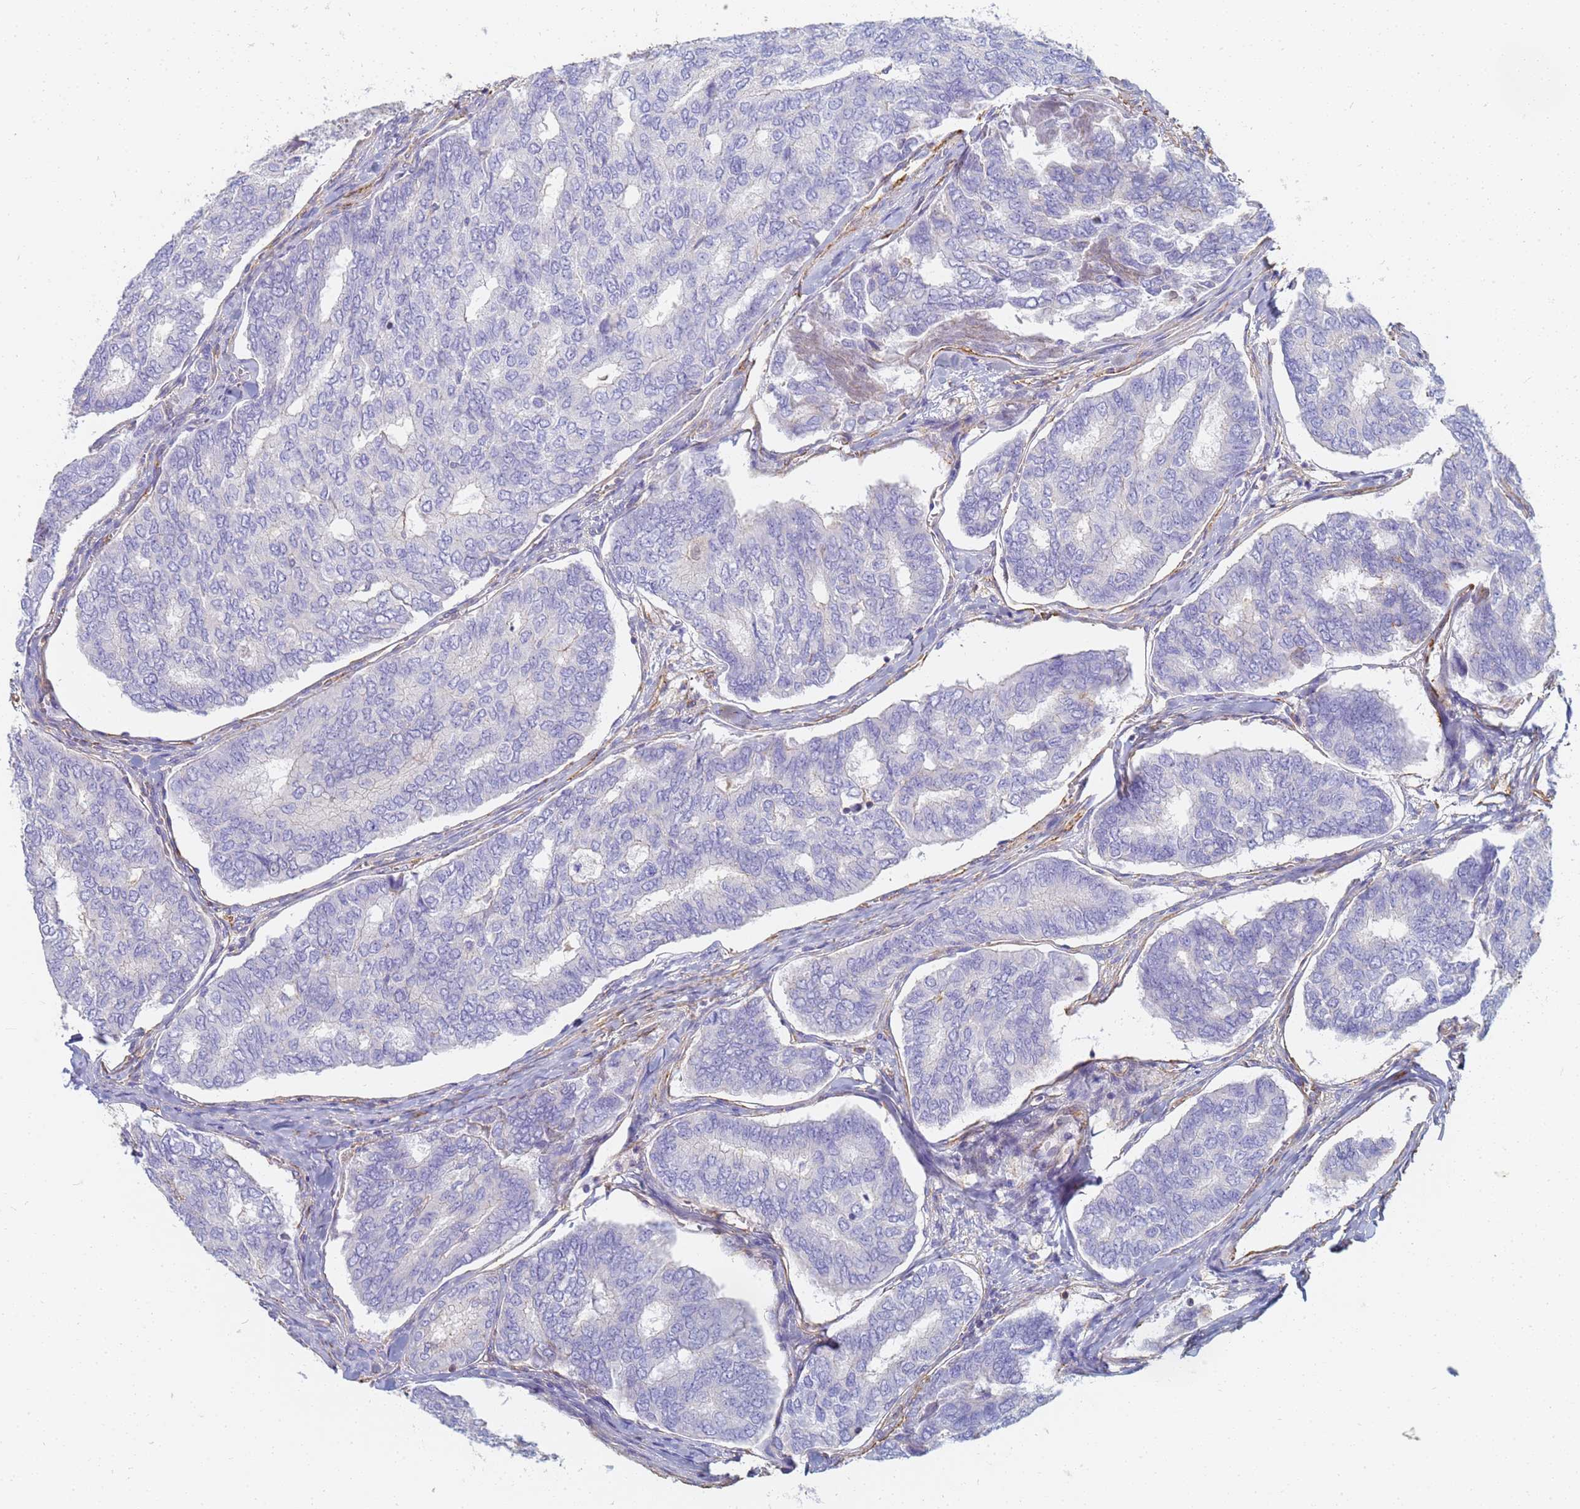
{"staining": {"intensity": "negative", "quantity": "none", "location": "none"}, "tissue": "thyroid cancer", "cell_type": "Tumor cells", "image_type": "cancer", "snomed": [{"axis": "morphology", "description": "Papillary adenocarcinoma, NOS"}, {"axis": "topography", "description": "Thyroid gland"}], "caption": "Thyroid cancer stained for a protein using immunohistochemistry exhibits no staining tumor cells.", "gene": "TPM1", "patient": {"sex": "female", "age": 35}}